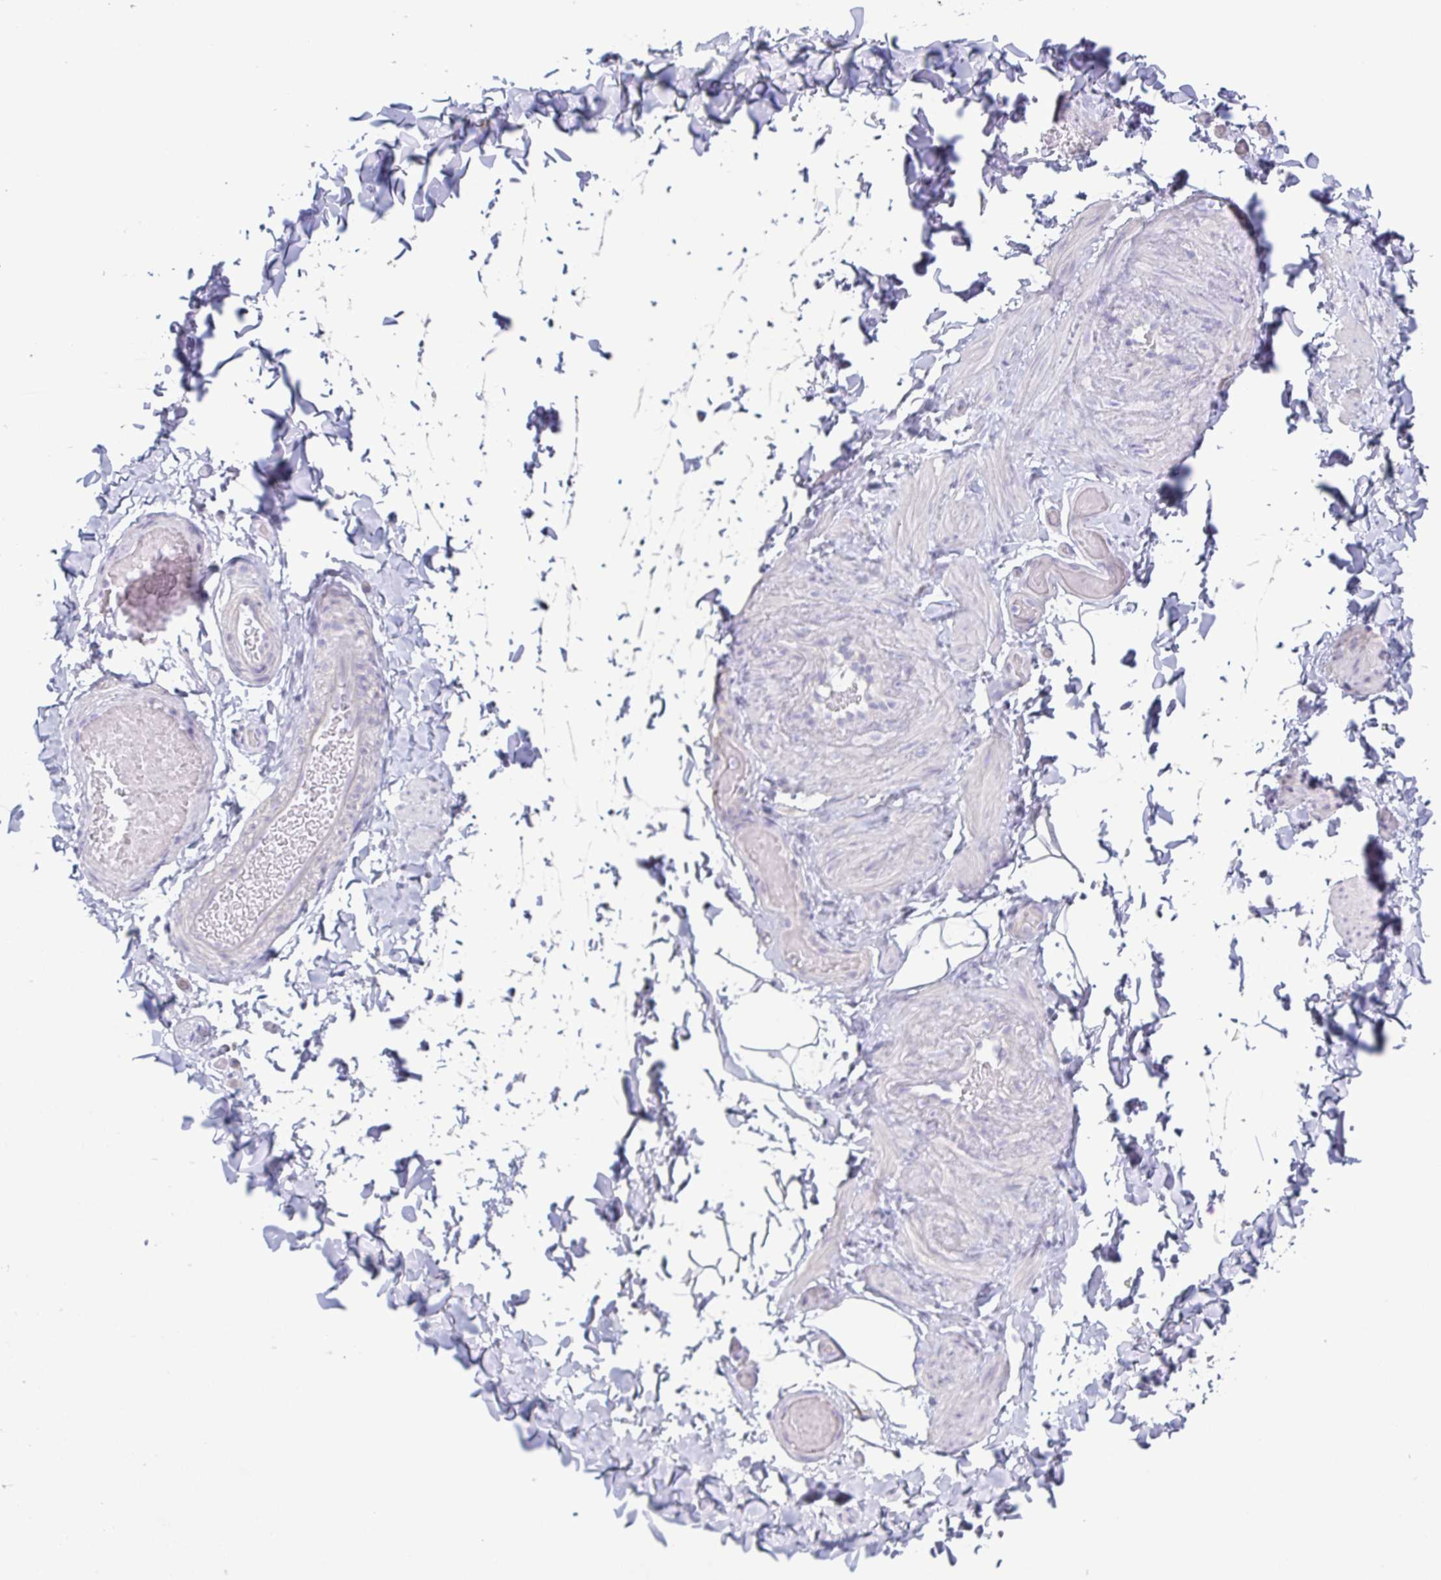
{"staining": {"intensity": "negative", "quantity": "none", "location": "none"}, "tissue": "adipose tissue", "cell_type": "Adipocytes", "image_type": "normal", "snomed": [{"axis": "morphology", "description": "Normal tissue, NOS"}, {"axis": "topography", "description": "Soft tissue"}, {"axis": "topography", "description": "Adipose tissue"}, {"axis": "topography", "description": "Vascular tissue"}, {"axis": "topography", "description": "Peripheral nerve tissue"}], "caption": "A histopathology image of human adipose tissue is negative for staining in adipocytes. (Brightfield microscopy of DAB (3,3'-diaminobenzidine) immunohistochemistry (IHC) at high magnification).", "gene": "ENSG00000275778", "patient": {"sex": "male", "age": 29}}